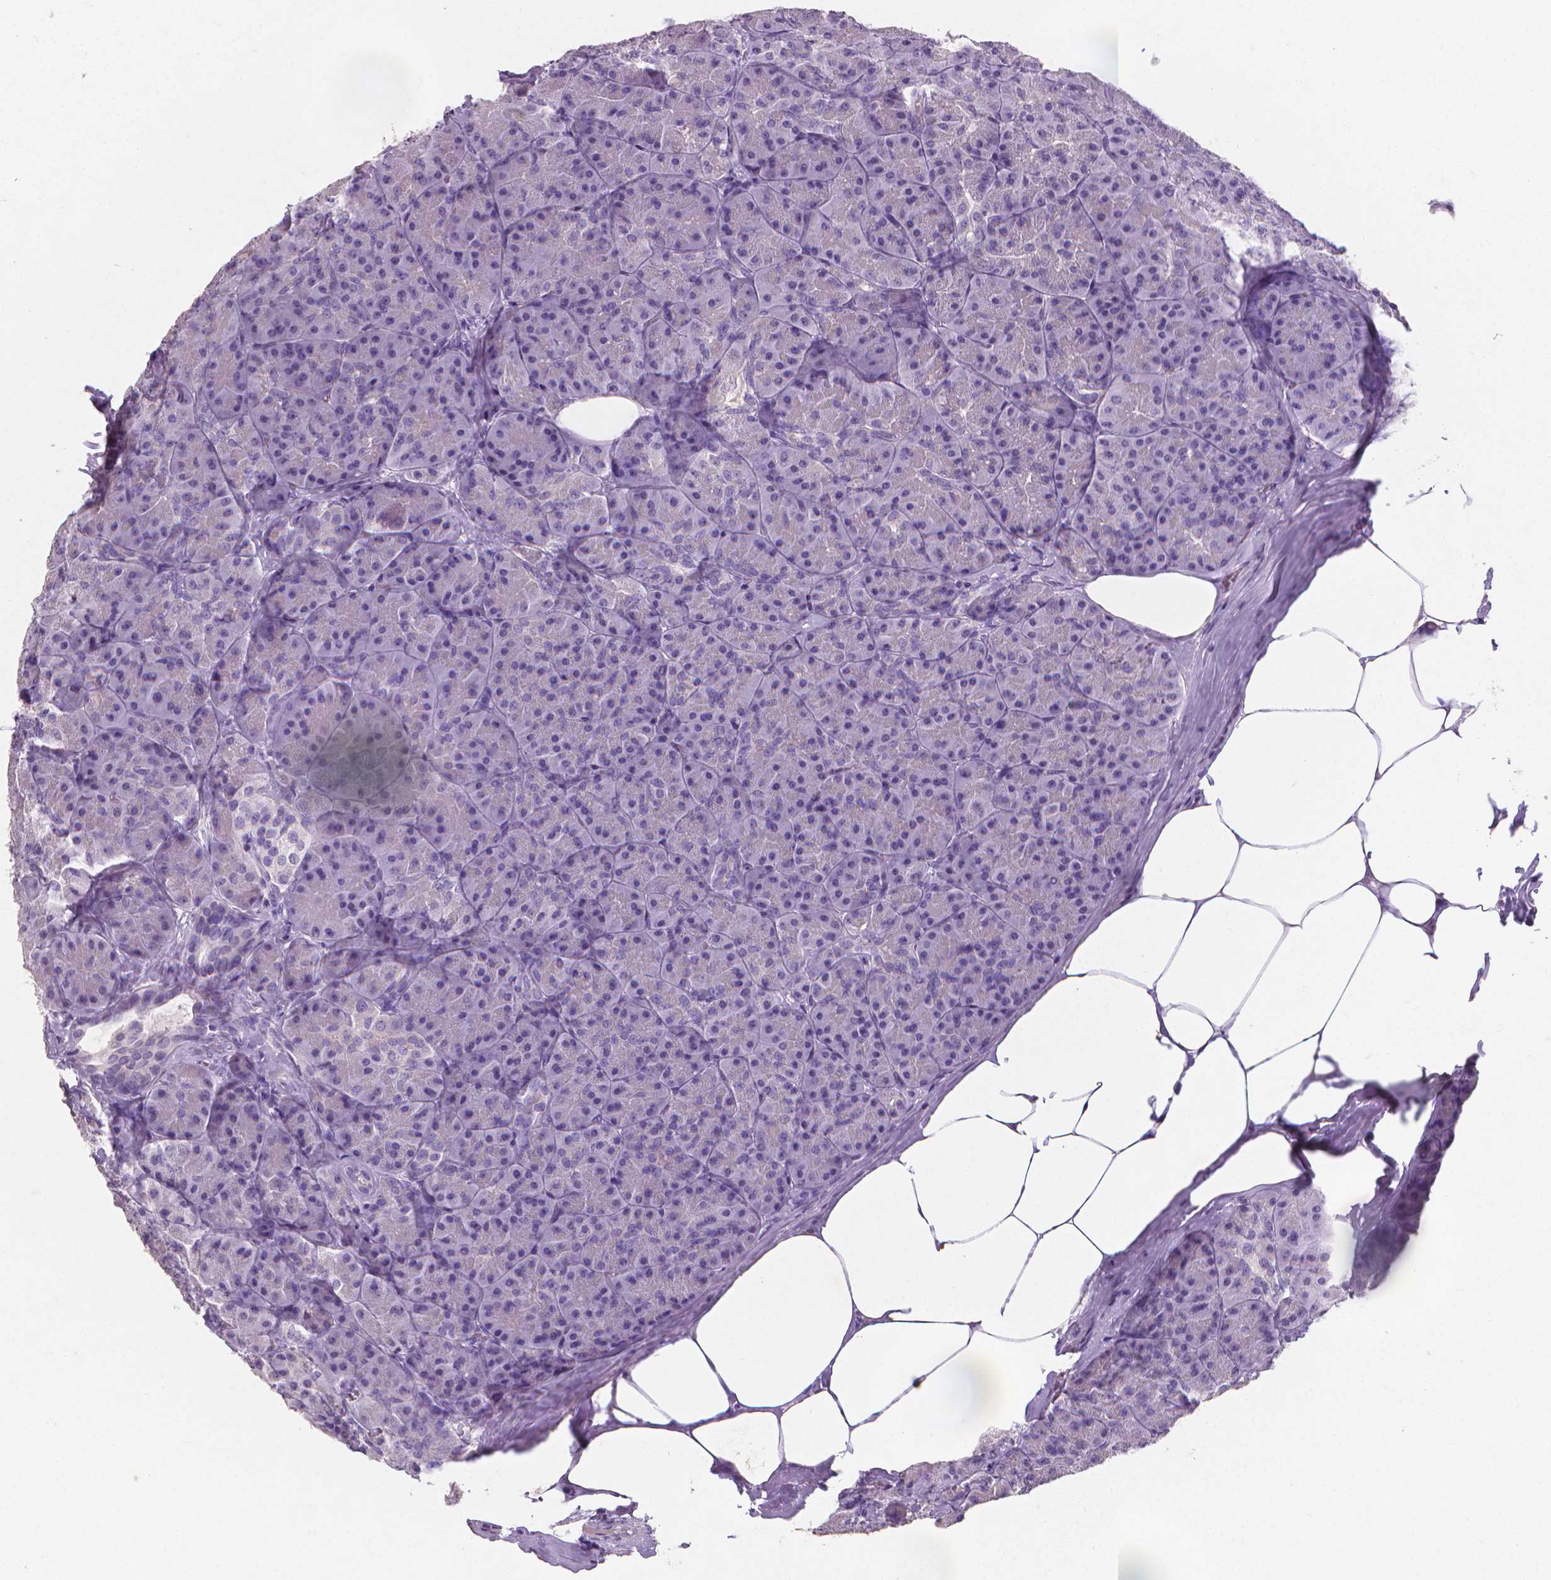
{"staining": {"intensity": "negative", "quantity": "none", "location": "none"}, "tissue": "pancreas", "cell_type": "Exocrine glandular cells", "image_type": "normal", "snomed": [{"axis": "morphology", "description": "Normal tissue, NOS"}, {"axis": "topography", "description": "Pancreas"}], "caption": "A micrograph of human pancreas is negative for staining in exocrine glandular cells. (DAB immunohistochemistry (IHC), high magnification).", "gene": "XPNPEP2", "patient": {"sex": "male", "age": 57}}